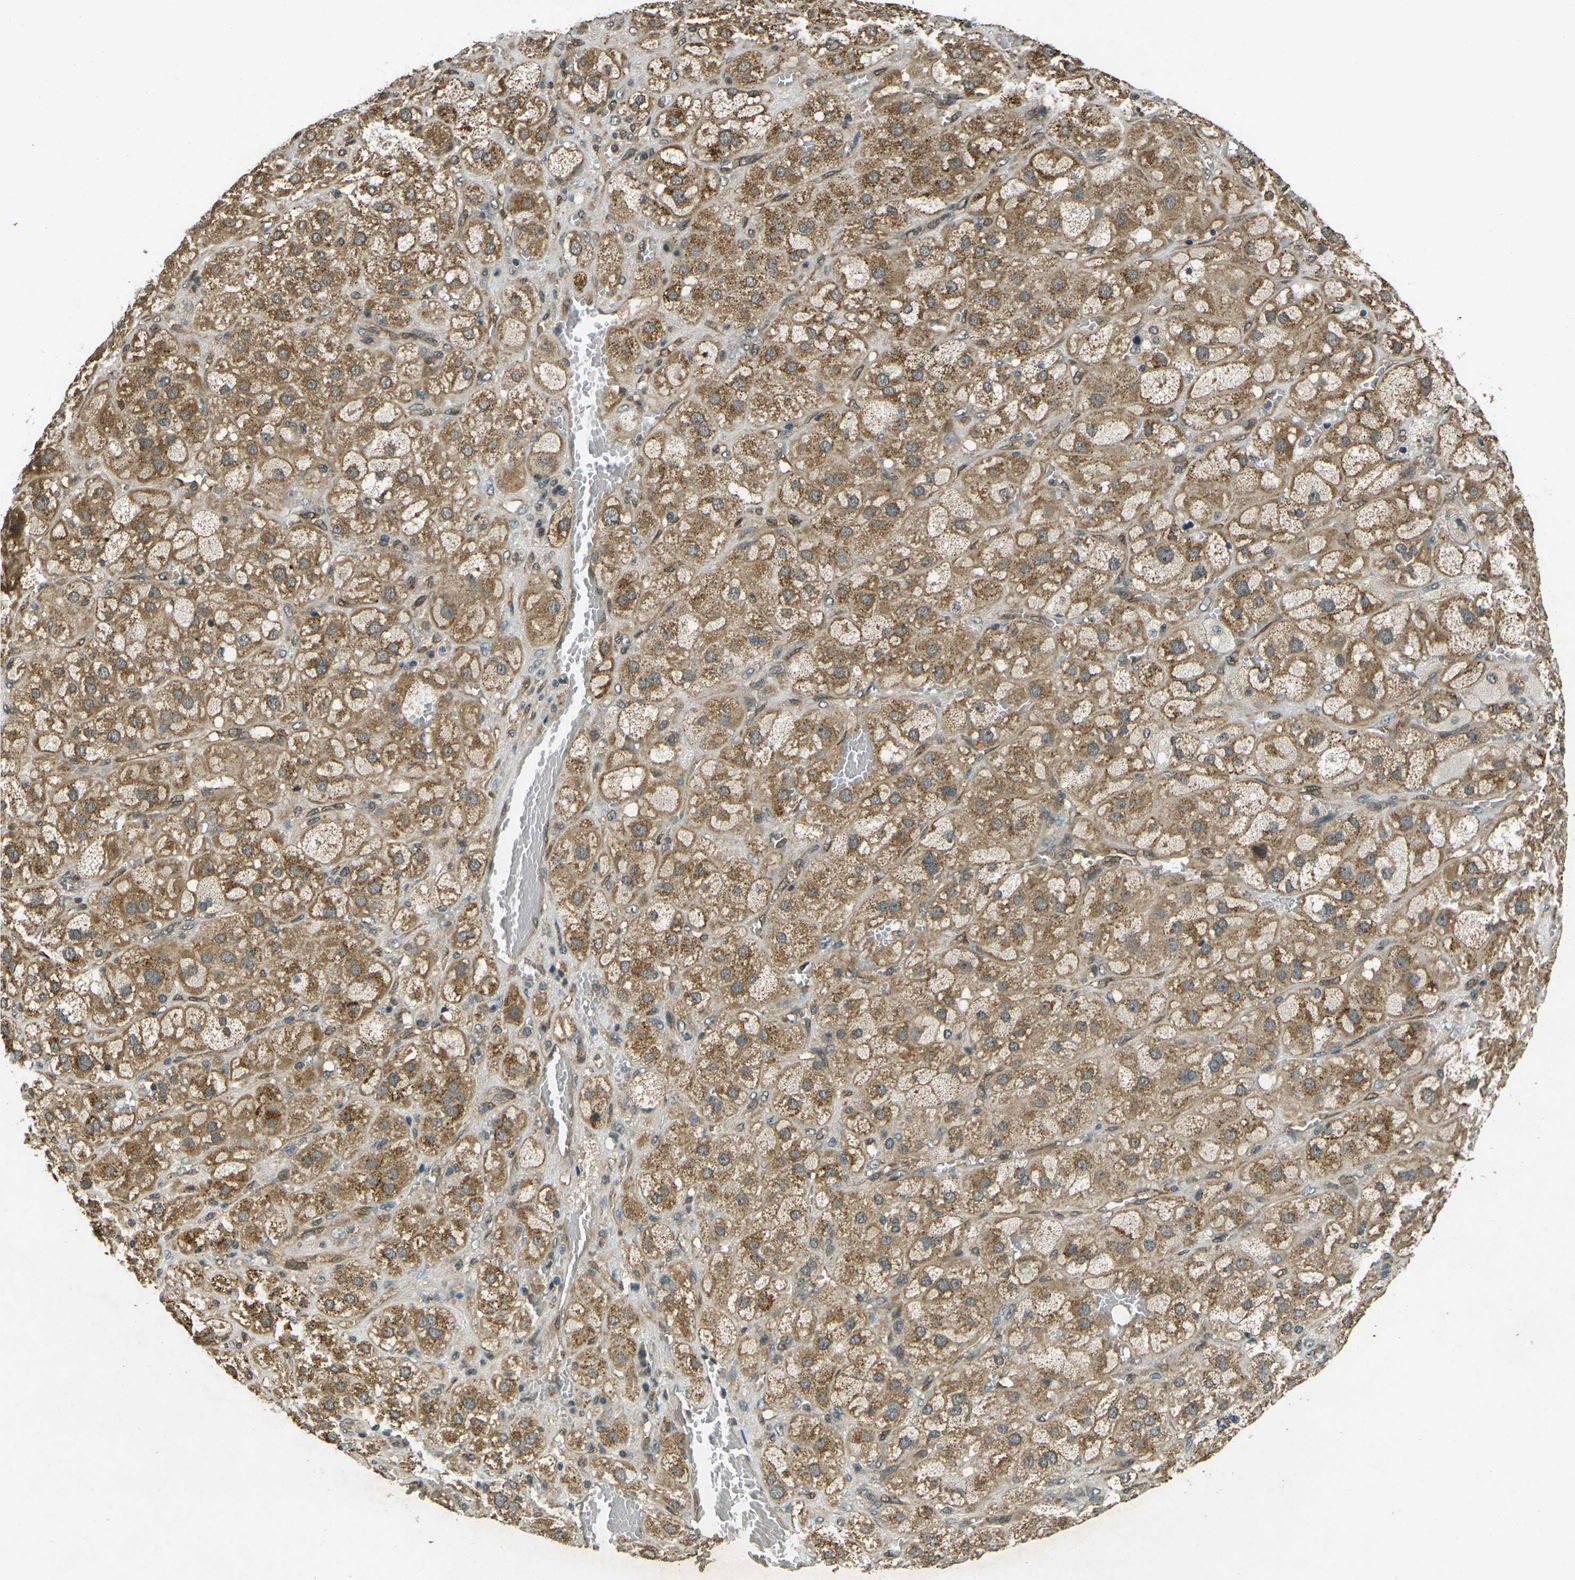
{"staining": {"intensity": "moderate", "quantity": ">75%", "location": "cytoplasmic/membranous"}, "tissue": "adrenal gland", "cell_type": "Glandular cells", "image_type": "normal", "snomed": [{"axis": "morphology", "description": "Normal tissue, NOS"}, {"axis": "topography", "description": "Adrenal gland"}], "caption": "Glandular cells reveal moderate cytoplasmic/membranous expression in about >75% of cells in normal adrenal gland. (Brightfield microscopy of DAB IHC at high magnification).", "gene": "PDE2A", "patient": {"sex": "female", "age": 47}}